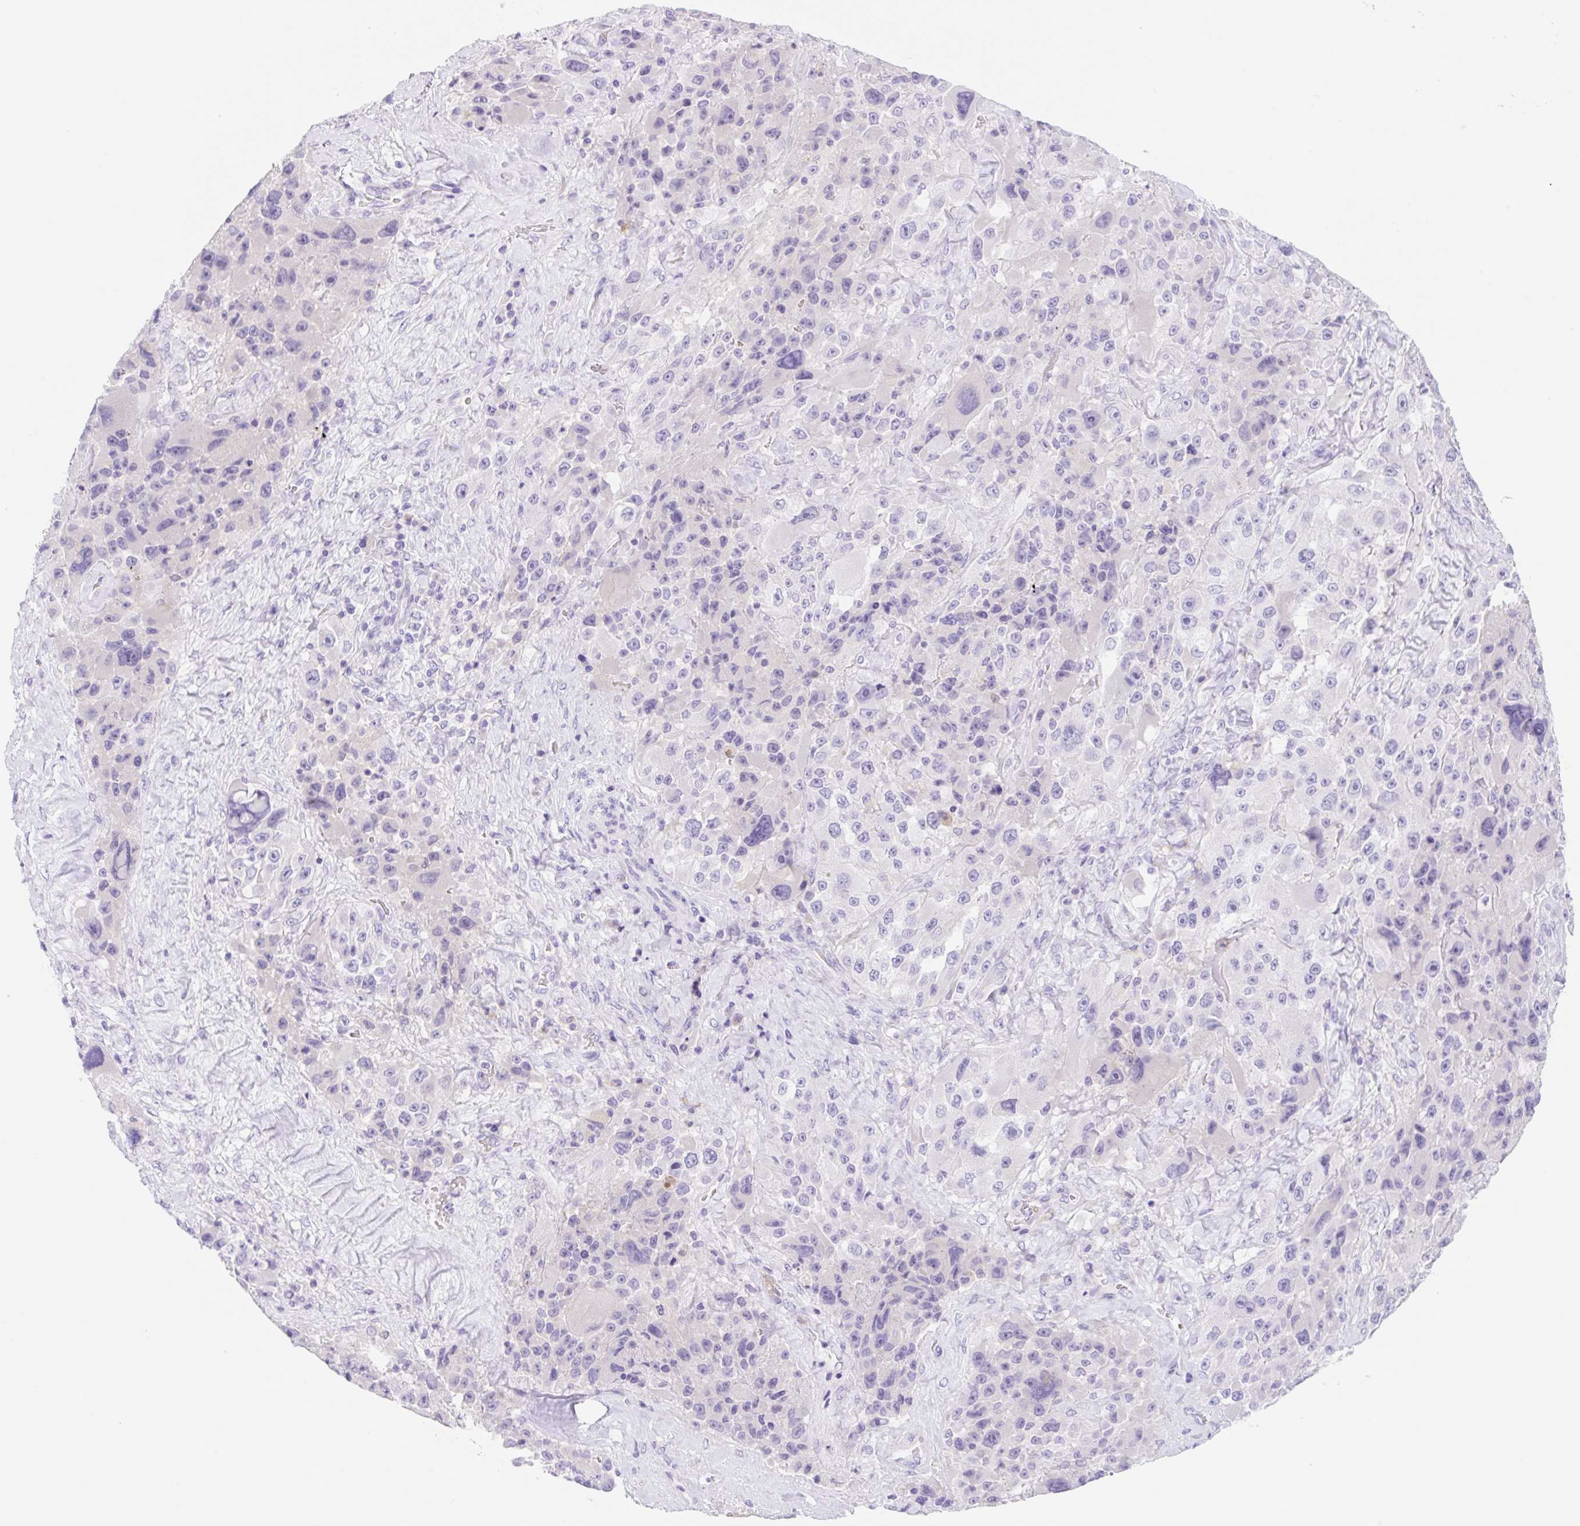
{"staining": {"intensity": "negative", "quantity": "none", "location": "none"}, "tissue": "melanoma", "cell_type": "Tumor cells", "image_type": "cancer", "snomed": [{"axis": "morphology", "description": "Malignant melanoma, Metastatic site"}, {"axis": "topography", "description": "Lymph node"}], "caption": "There is no significant staining in tumor cells of melanoma.", "gene": "KLK8", "patient": {"sex": "male", "age": 62}}